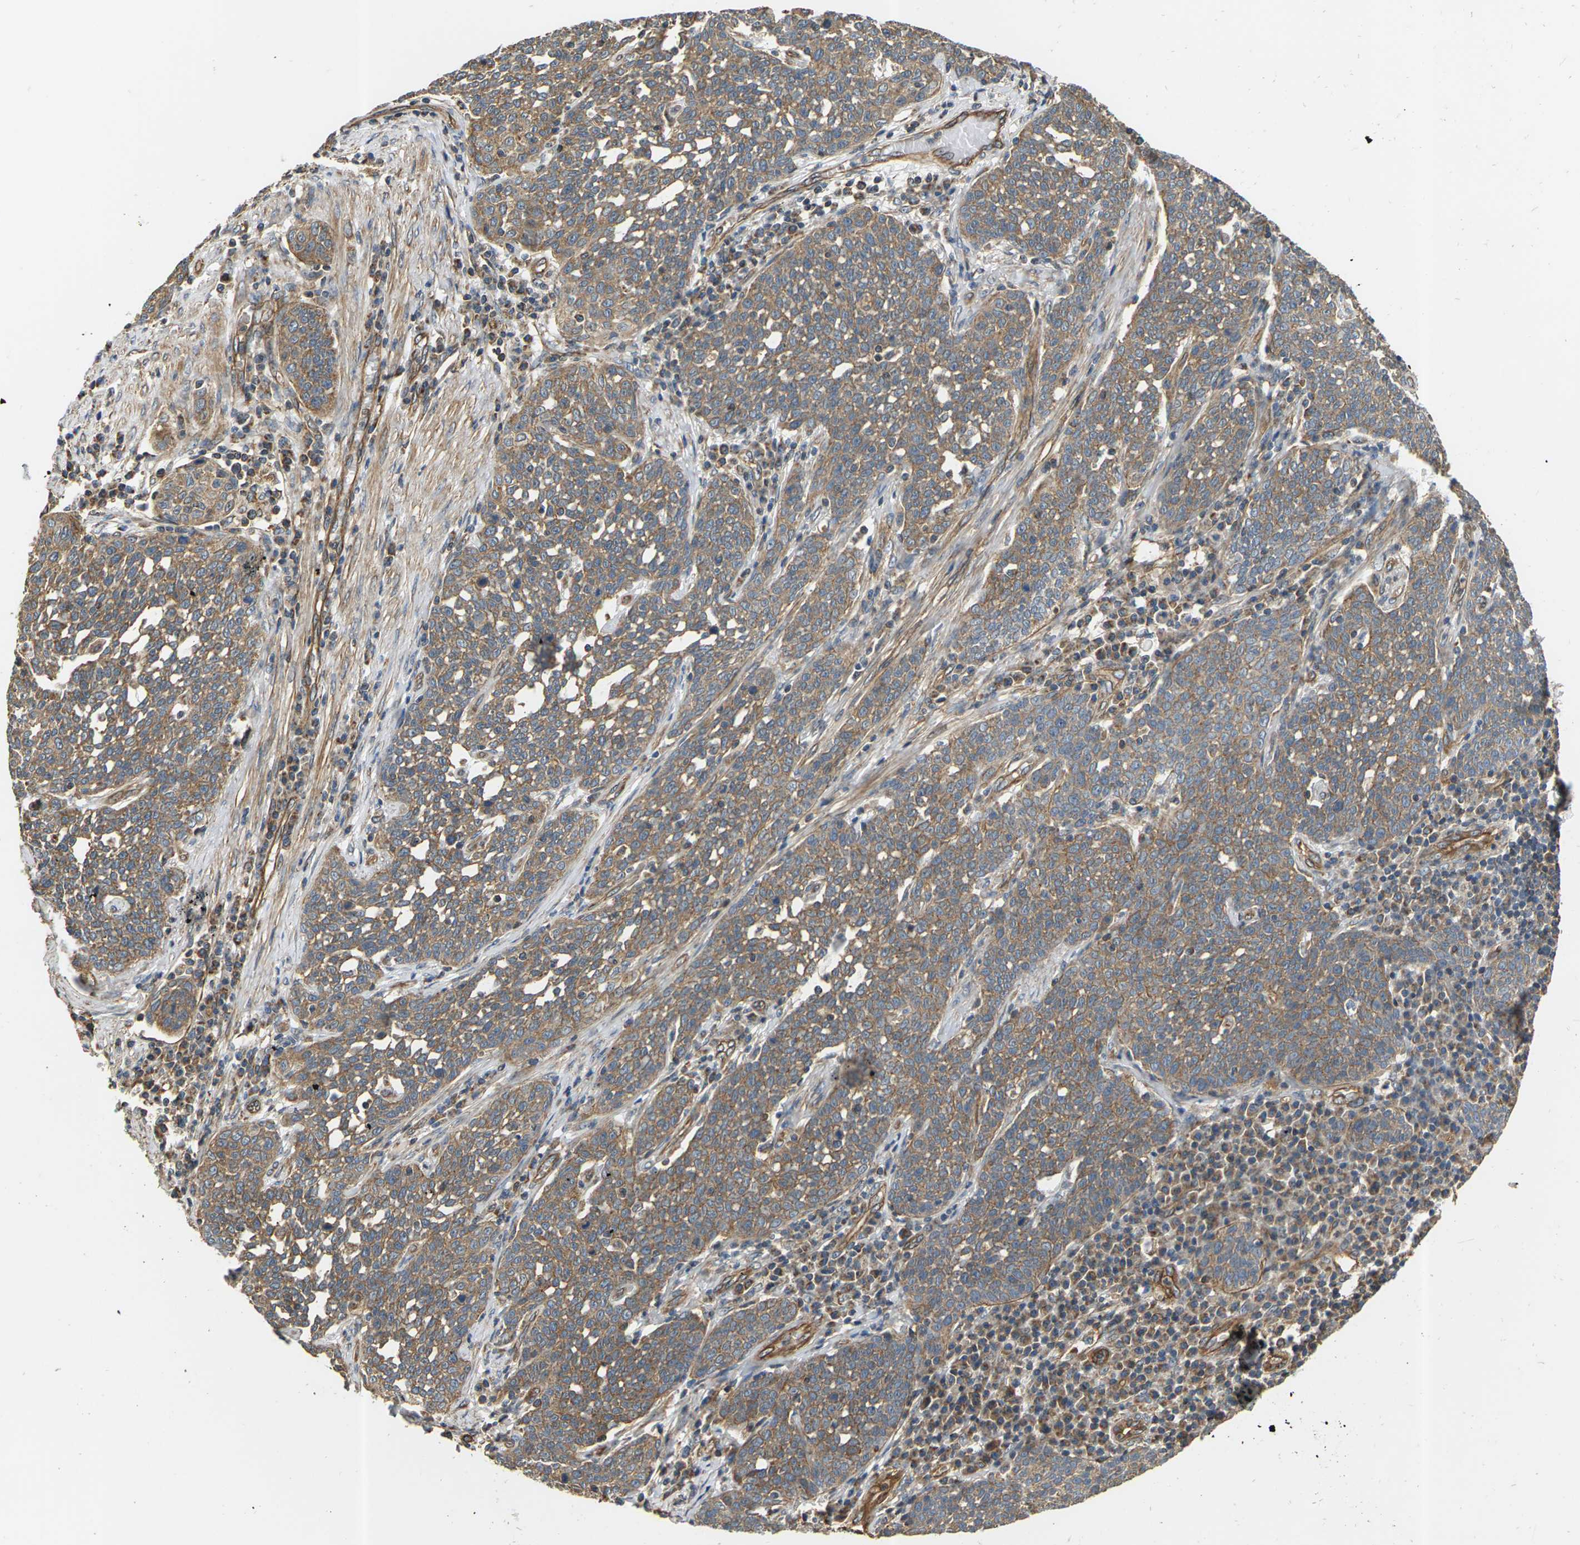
{"staining": {"intensity": "moderate", "quantity": ">75%", "location": "cytoplasmic/membranous"}, "tissue": "cervical cancer", "cell_type": "Tumor cells", "image_type": "cancer", "snomed": [{"axis": "morphology", "description": "Squamous cell carcinoma, NOS"}, {"axis": "topography", "description": "Cervix"}], "caption": "IHC staining of cervical squamous cell carcinoma, which reveals medium levels of moderate cytoplasmic/membranous expression in approximately >75% of tumor cells indicating moderate cytoplasmic/membranous protein staining. The staining was performed using DAB (brown) for protein detection and nuclei were counterstained in hematoxylin (blue).", "gene": "PCDHB4", "patient": {"sex": "female", "age": 34}}